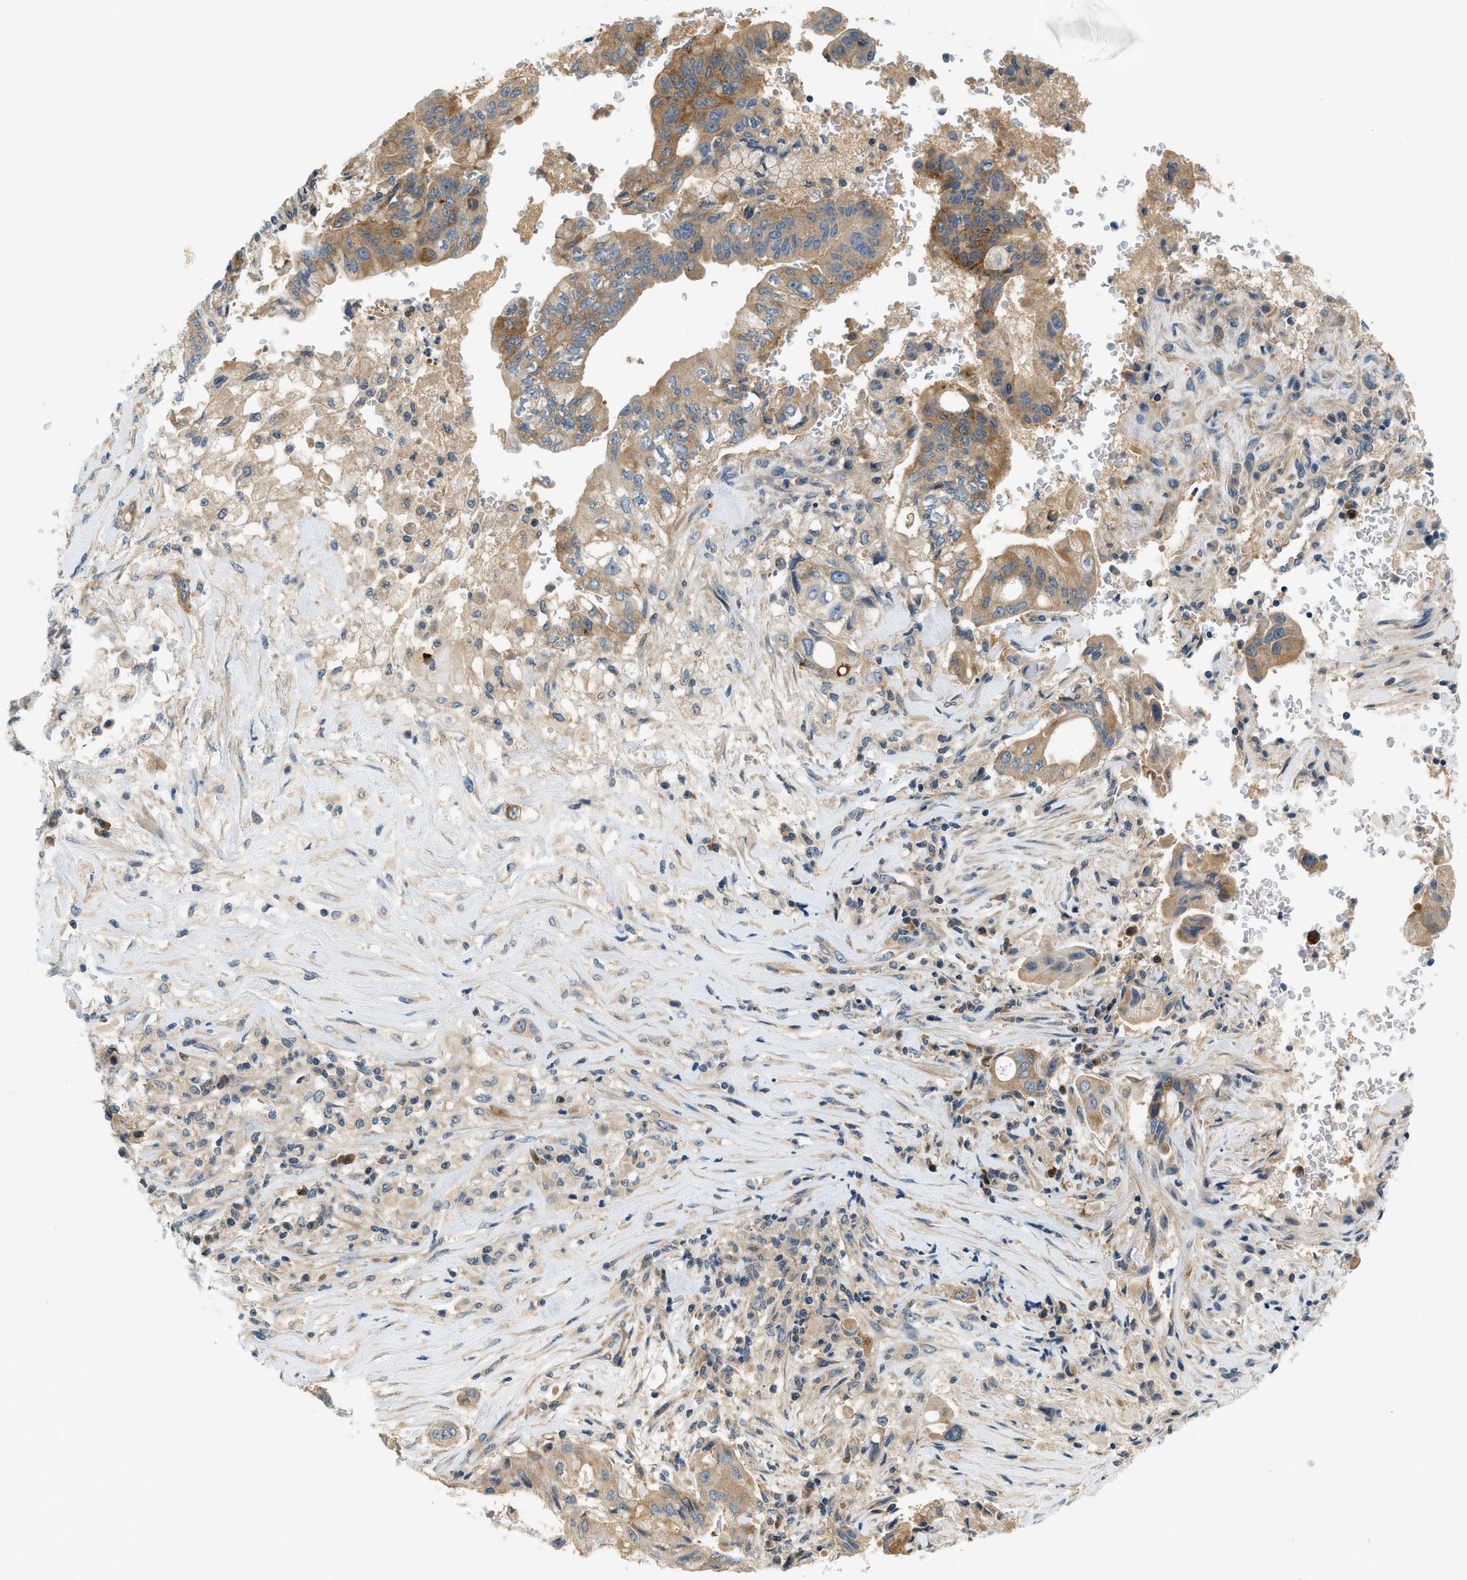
{"staining": {"intensity": "moderate", "quantity": ">75%", "location": "cytoplasmic/membranous"}, "tissue": "pancreatic cancer", "cell_type": "Tumor cells", "image_type": "cancer", "snomed": [{"axis": "morphology", "description": "Adenocarcinoma, NOS"}, {"axis": "topography", "description": "Pancreas"}], "caption": "Immunohistochemical staining of human pancreatic cancer (adenocarcinoma) reveals moderate cytoplasmic/membranous protein staining in about >75% of tumor cells.", "gene": "KCNK1", "patient": {"sex": "female", "age": 73}}